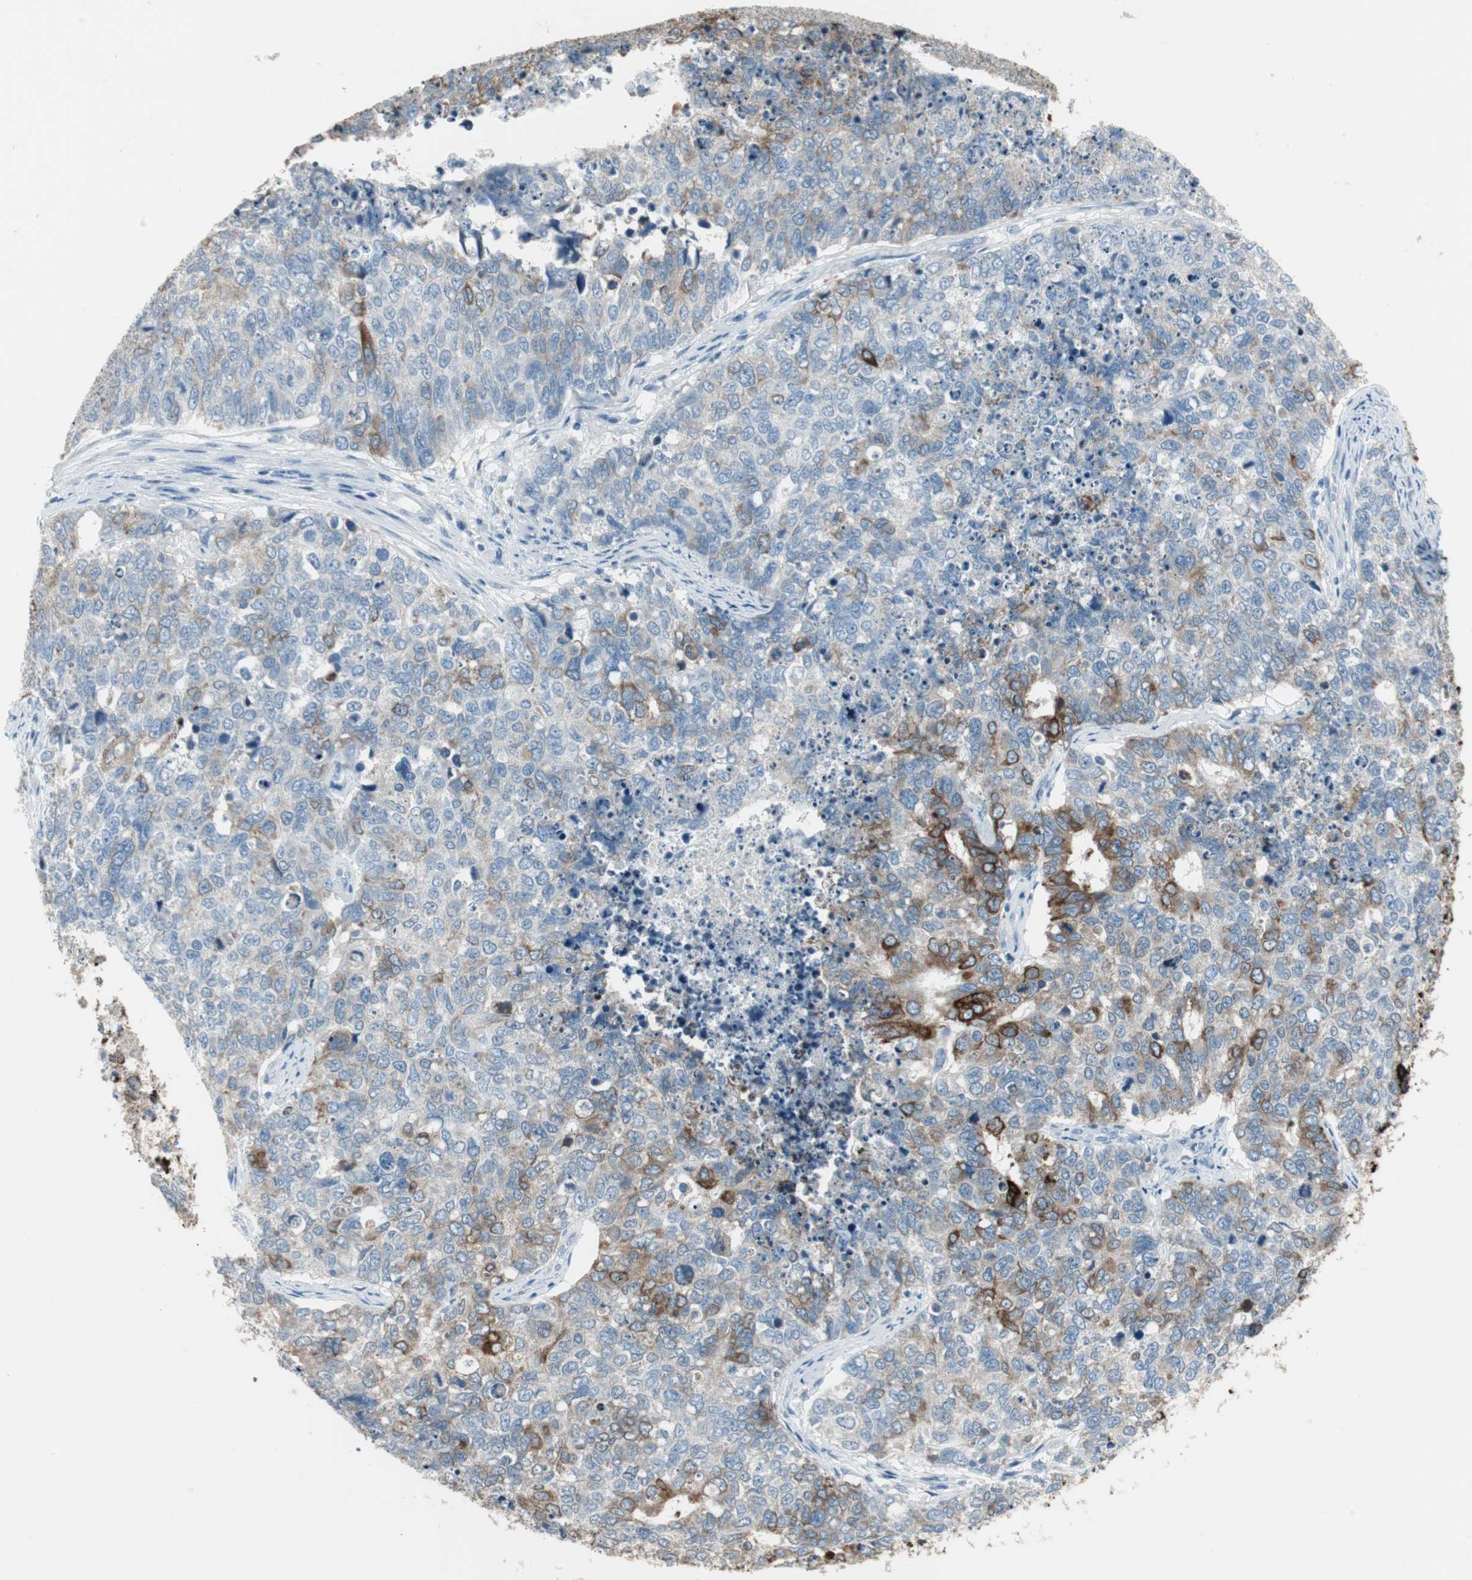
{"staining": {"intensity": "strong", "quantity": "<25%", "location": "cytoplasmic/membranous"}, "tissue": "cervical cancer", "cell_type": "Tumor cells", "image_type": "cancer", "snomed": [{"axis": "morphology", "description": "Squamous cell carcinoma, NOS"}, {"axis": "topography", "description": "Cervix"}], "caption": "Protein staining of cervical cancer tissue reveals strong cytoplasmic/membranous staining in approximately <25% of tumor cells. (Brightfield microscopy of DAB IHC at high magnification).", "gene": "AGR2", "patient": {"sex": "female", "age": 63}}